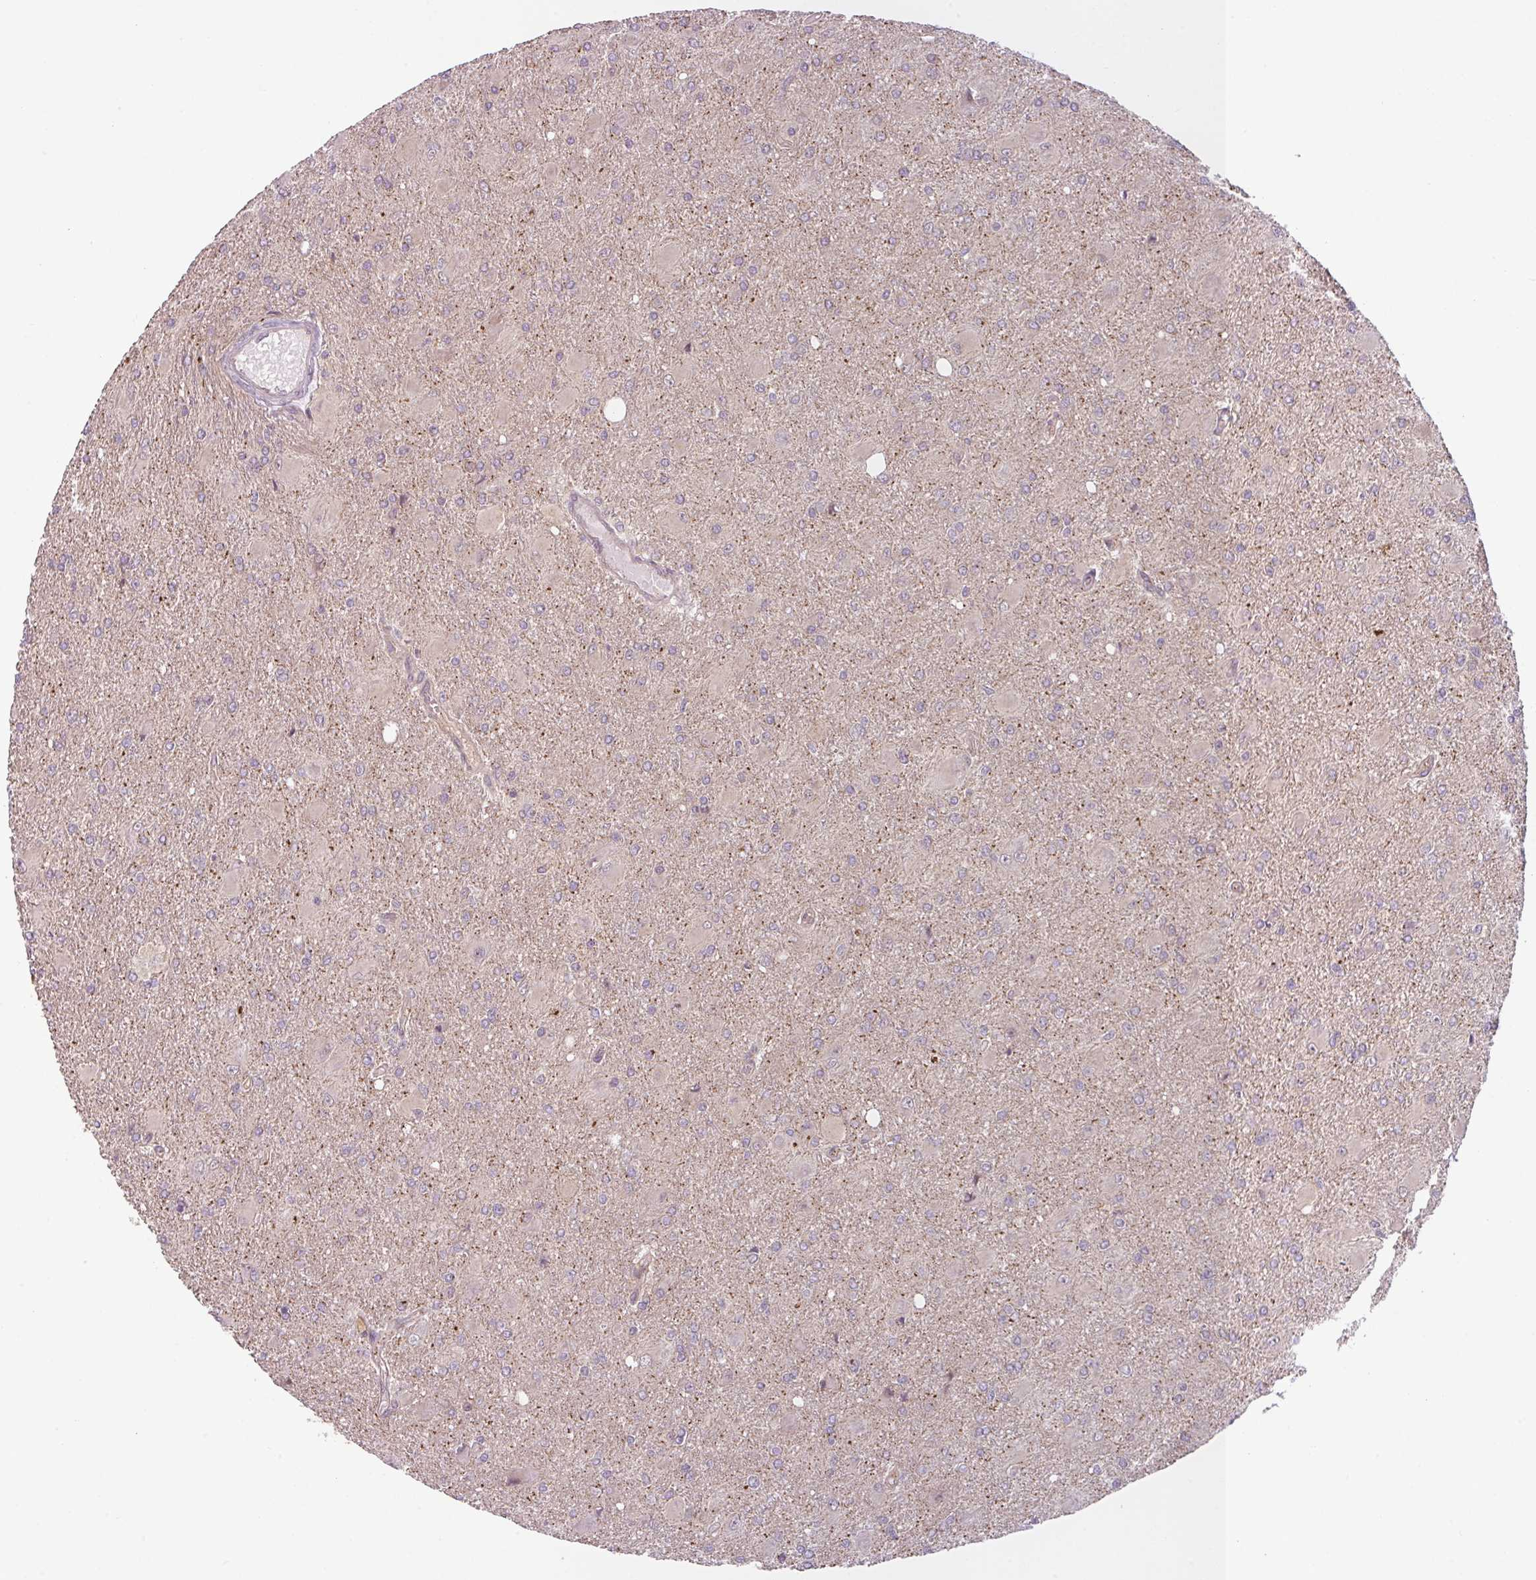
{"staining": {"intensity": "moderate", "quantity": "25%-75%", "location": "cytoplasmic/membranous"}, "tissue": "glioma", "cell_type": "Tumor cells", "image_type": "cancer", "snomed": [{"axis": "morphology", "description": "Glioma, malignant, High grade"}, {"axis": "topography", "description": "Brain"}], "caption": "Malignant high-grade glioma tissue exhibits moderate cytoplasmic/membranous expression in about 25%-75% of tumor cells (Brightfield microscopy of DAB IHC at high magnification).", "gene": "RNF31", "patient": {"sex": "male", "age": 67}}